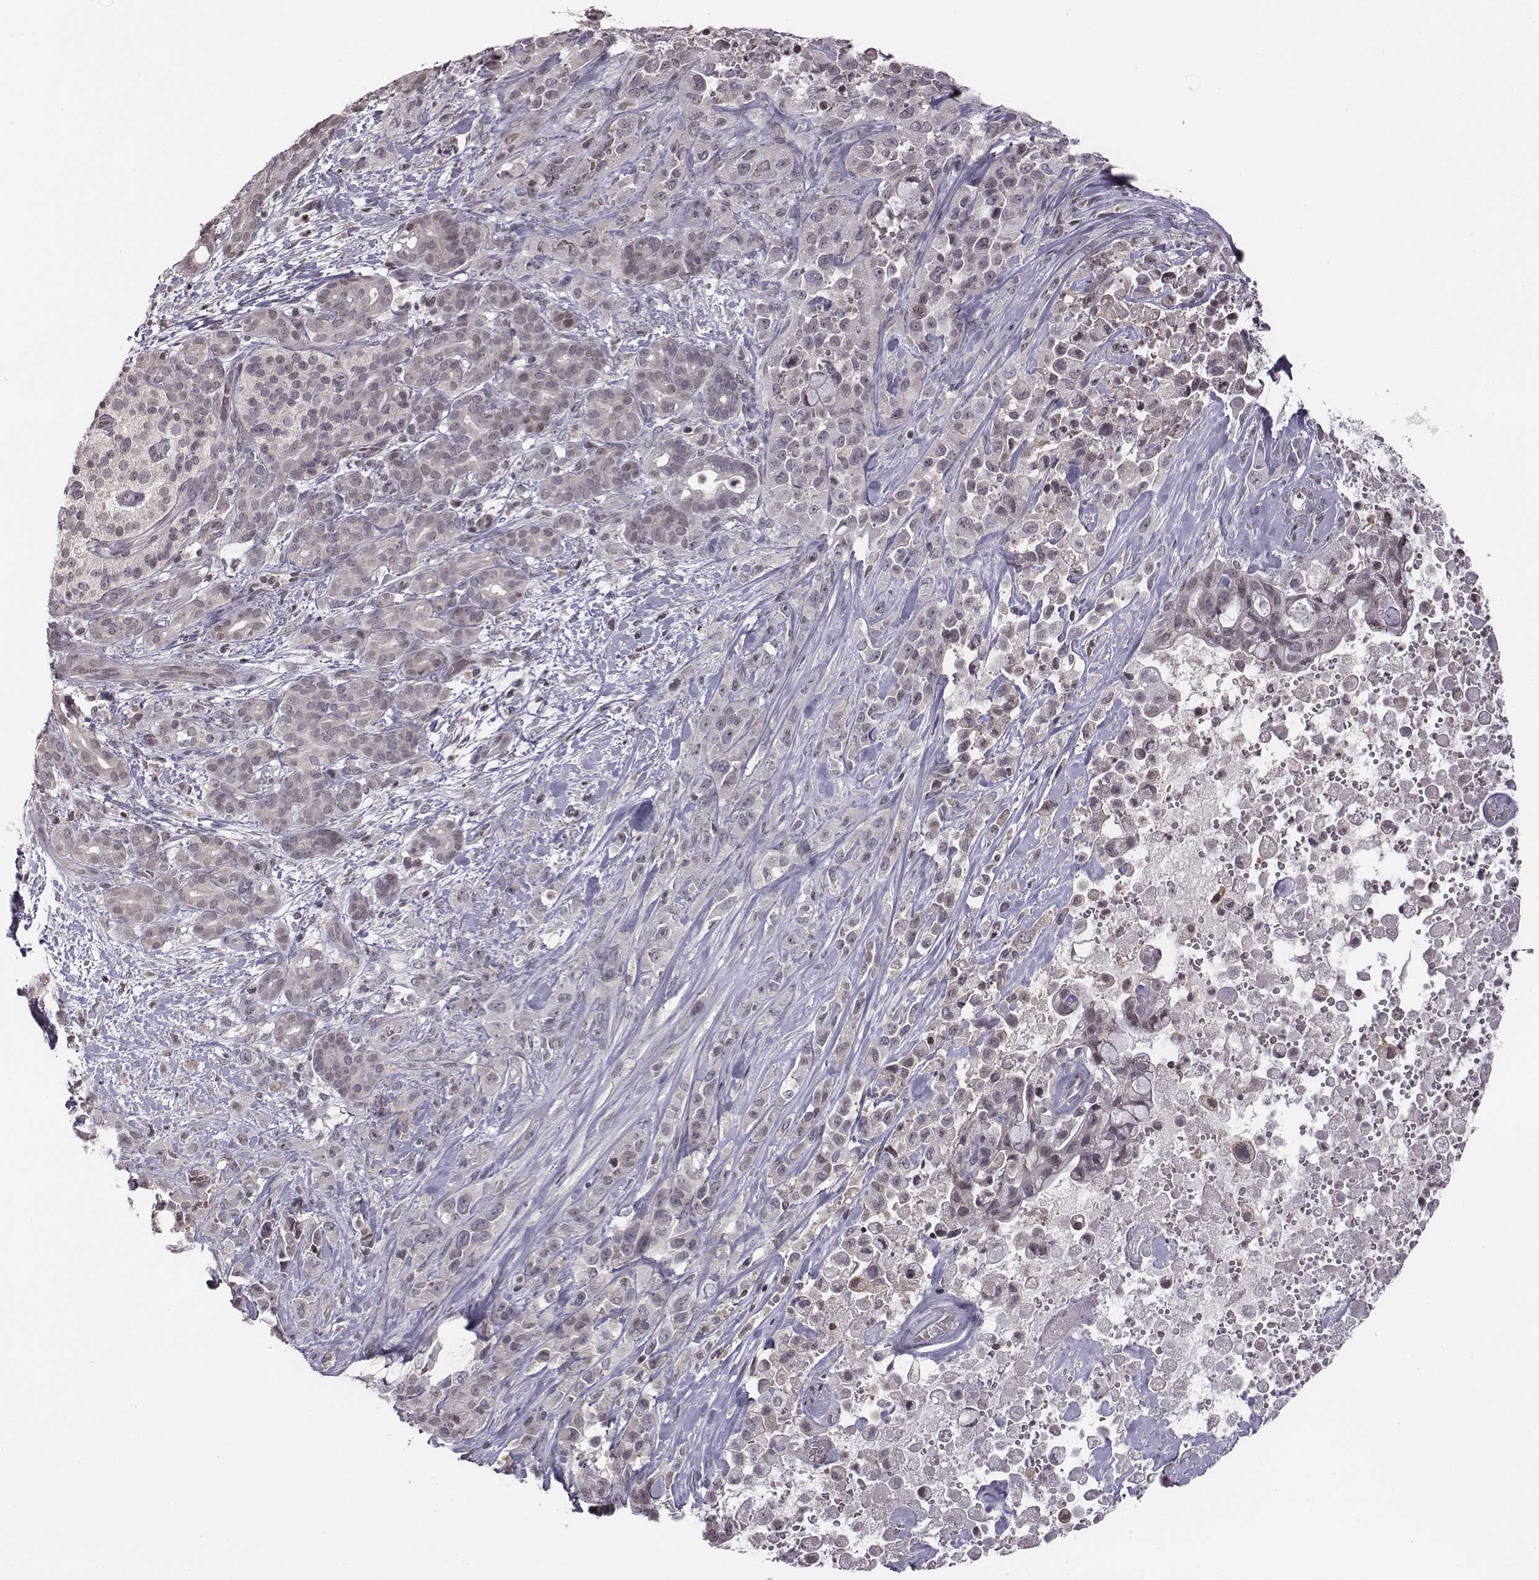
{"staining": {"intensity": "negative", "quantity": "none", "location": "none"}, "tissue": "pancreatic cancer", "cell_type": "Tumor cells", "image_type": "cancer", "snomed": [{"axis": "morphology", "description": "Adenocarcinoma, NOS"}, {"axis": "topography", "description": "Pancreas"}], "caption": "IHC image of neoplastic tissue: pancreatic cancer (adenocarcinoma) stained with DAB demonstrates no significant protein positivity in tumor cells. The staining was performed using DAB (3,3'-diaminobenzidine) to visualize the protein expression in brown, while the nuclei were stained in blue with hematoxylin (Magnification: 20x).", "gene": "GRM4", "patient": {"sex": "male", "age": 44}}